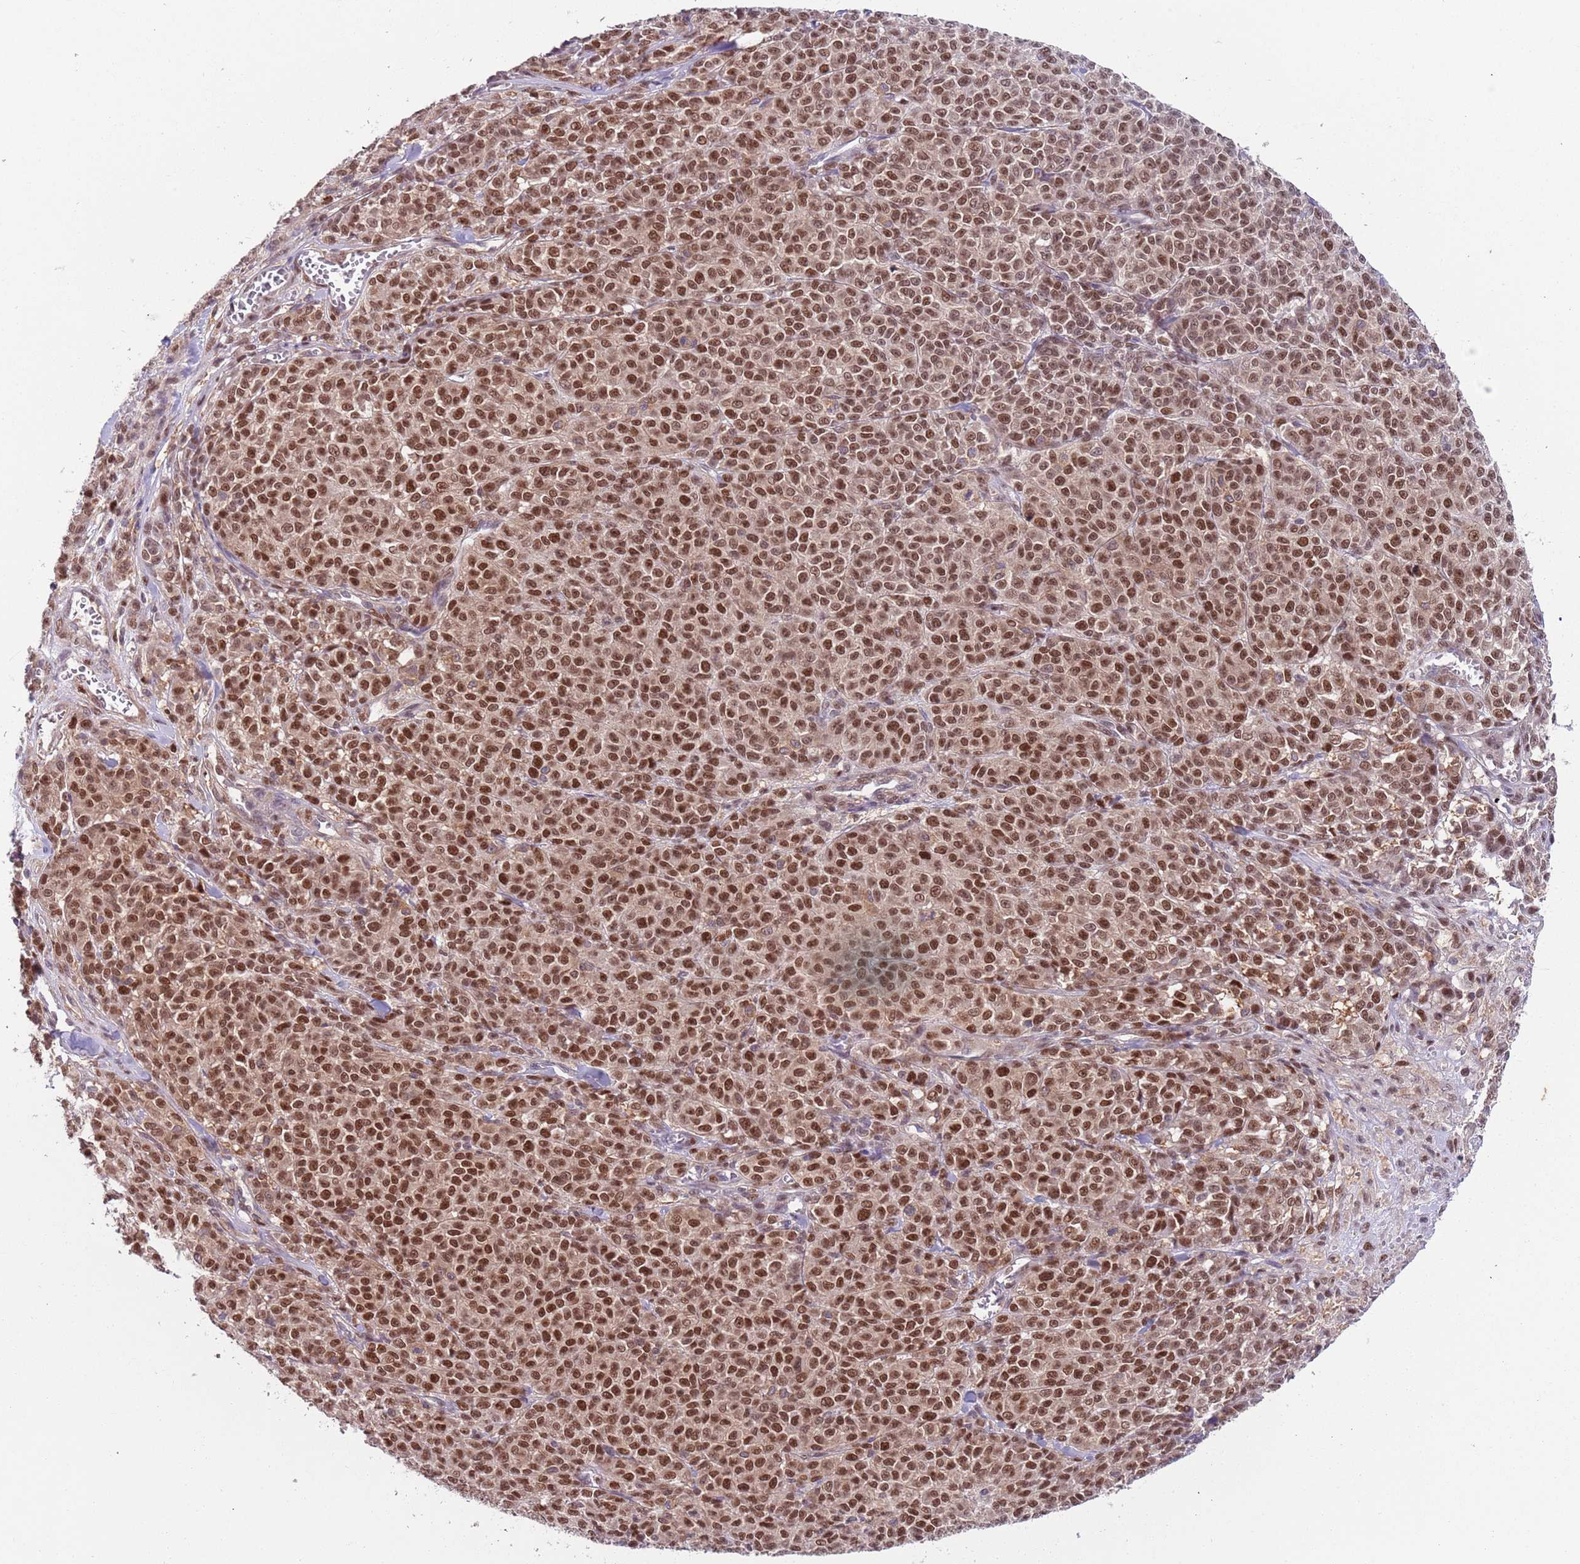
{"staining": {"intensity": "strong", "quantity": ">75%", "location": "nuclear"}, "tissue": "melanoma", "cell_type": "Tumor cells", "image_type": "cancer", "snomed": [{"axis": "morphology", "description": "Normal tissue, NOS"}, {"axis": "morphology", "description": "Malignant melanoma, NOS"}, {"axis": "topography", "description": "Skin"}], "caption": "Immunohistochemistry (IHC) image of melanoma stained for a protein (brown), which exhibits high levels of strong nuclear expression in about >75% of tumor cells.", "gene": "RMND5B", "patient": {"sex": "female", "age": 34}}